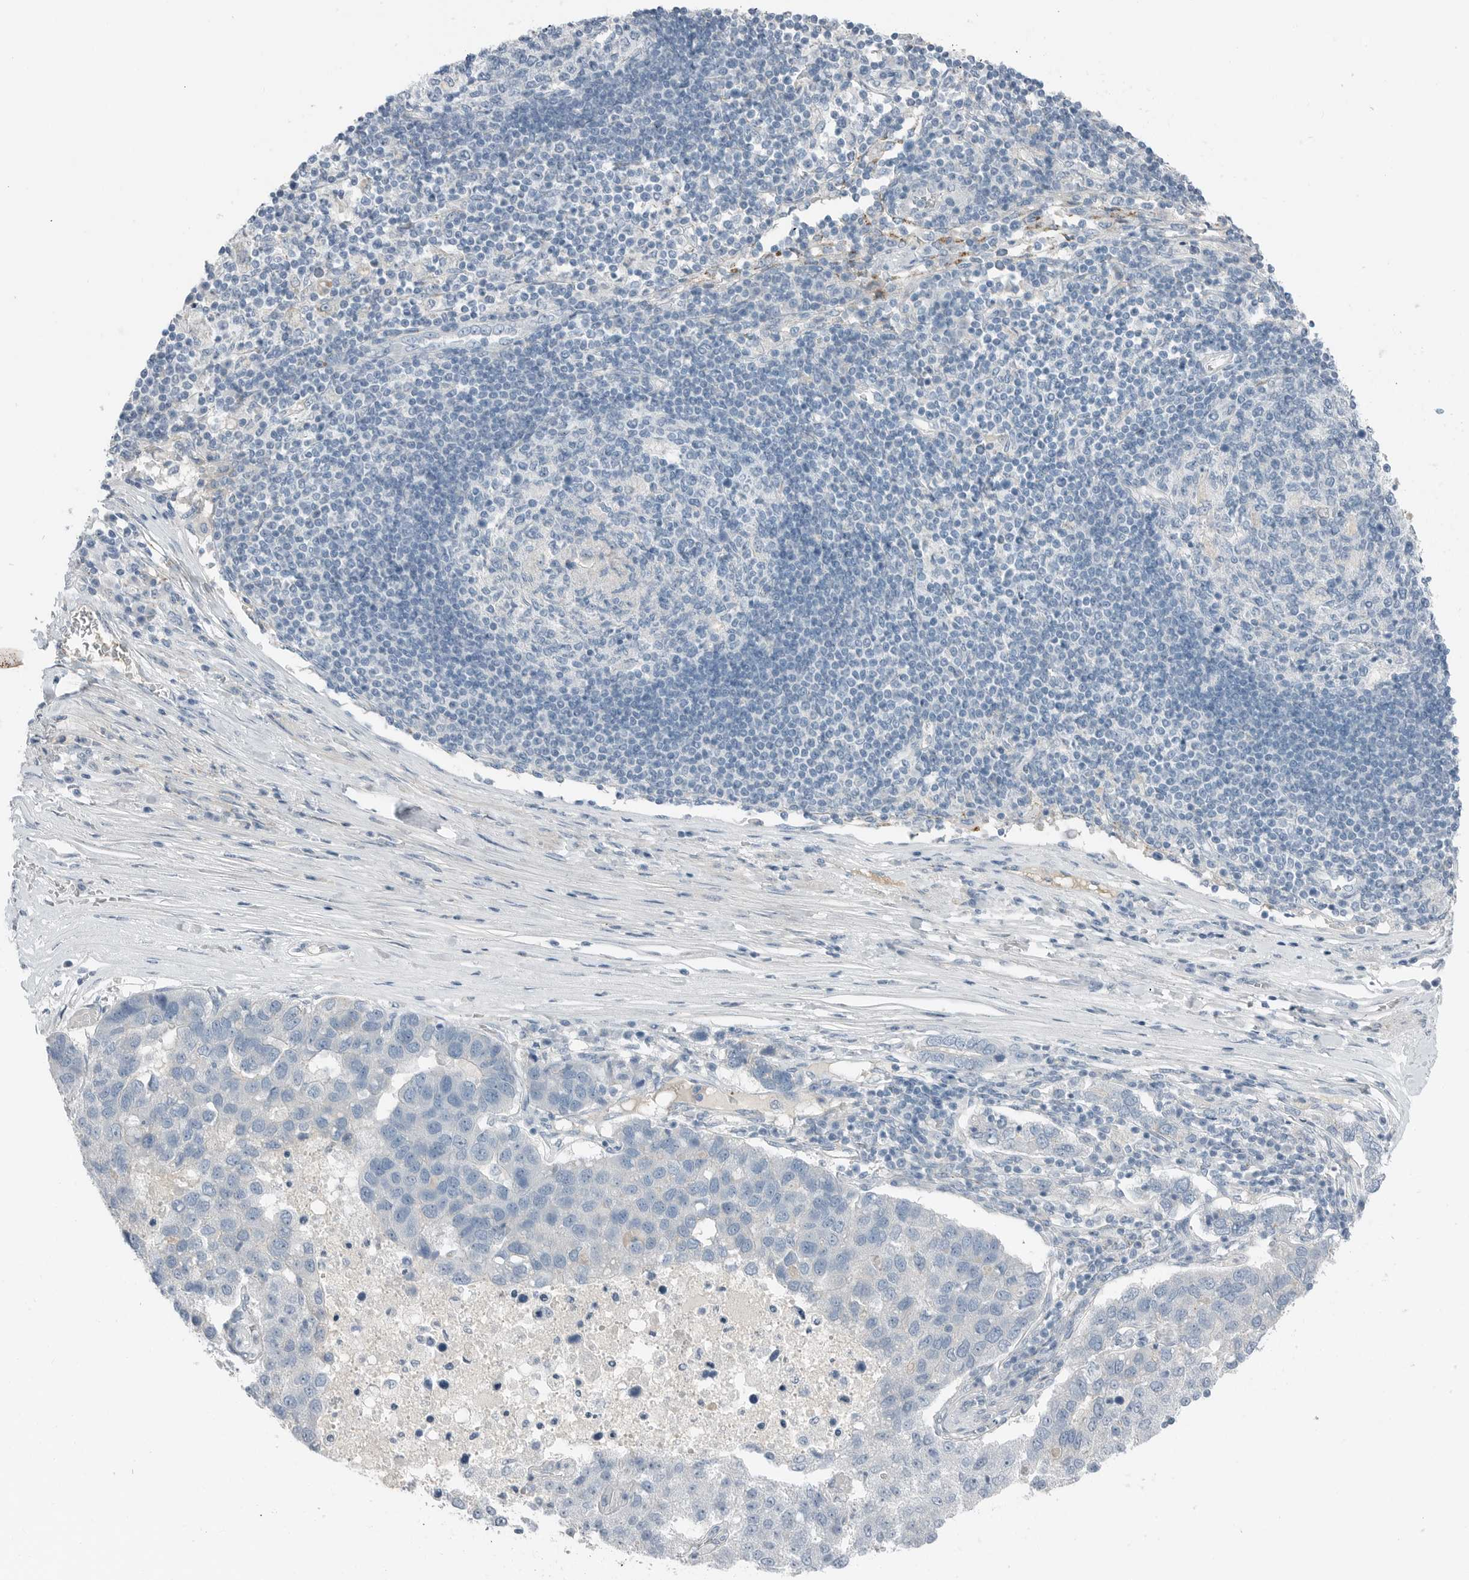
{"staining": {"intensity": "negative", "quantity": "none", "location": "none"}, "tissue": "pancreatic cancer", "cell_type": "Tumor cells", "image_type": "cancer", "snomed": [{"axis": "morphology", "description": "Adenocarcinoma, NOS"}, {"axis": "topography", "description": "Pancreas"}], "caption": "IHC micrograph of human adenocarcinoma (pancreatic) stained for a protein (brown), which displays no positivity in tumor cells. The staining is performed using DAB brown chromogen with nuclei counter-stained in using hematoxylin.", "gene": "SERPINB7", "patient": {"sex": "female", "age": 61}}